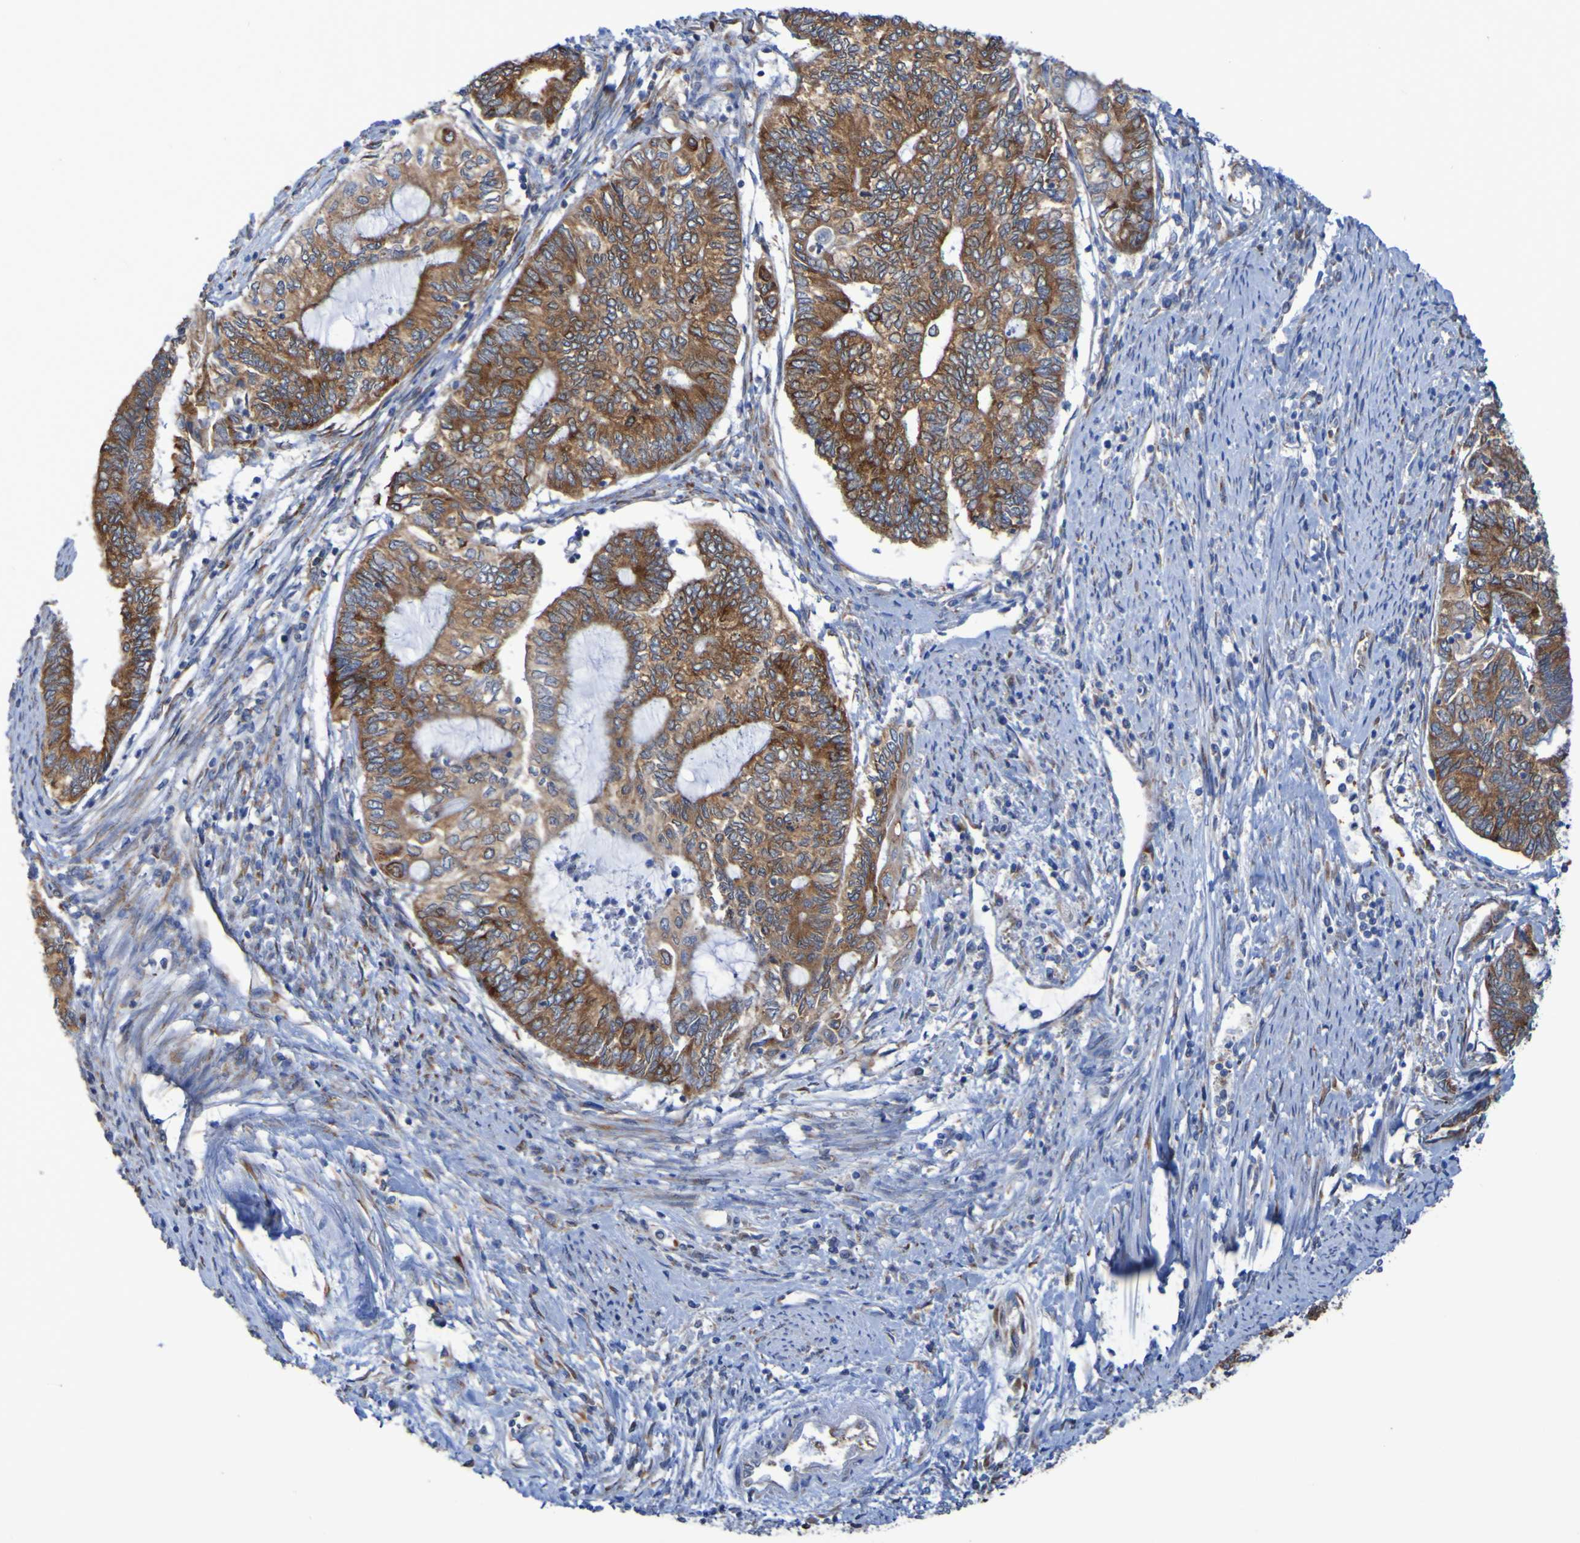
{"staining": {"intensity": "strong", "quantity": ">75%", "location": "cytoplasmic/membranous"}, "tissue": "endometrial cancer", "cell_type": "Tumor cells", "image_type": "cancer", "snomed": [{"axis": "morphology", "description": "Adenocarcinoma, NOS"}, {"axis": "topography", "description": "Uterus"}, {"axis": "topography", "description": "Endometrium"}], "caption": "This is an image of immunohistochemistry (IHC) staining of endometrial adenocarcinoma, which shows strong positivity in the cytoplasmic/membranous of tumor cells.", "gene": "FKBP3", "patient": {"sex": "female", "age": 70}}